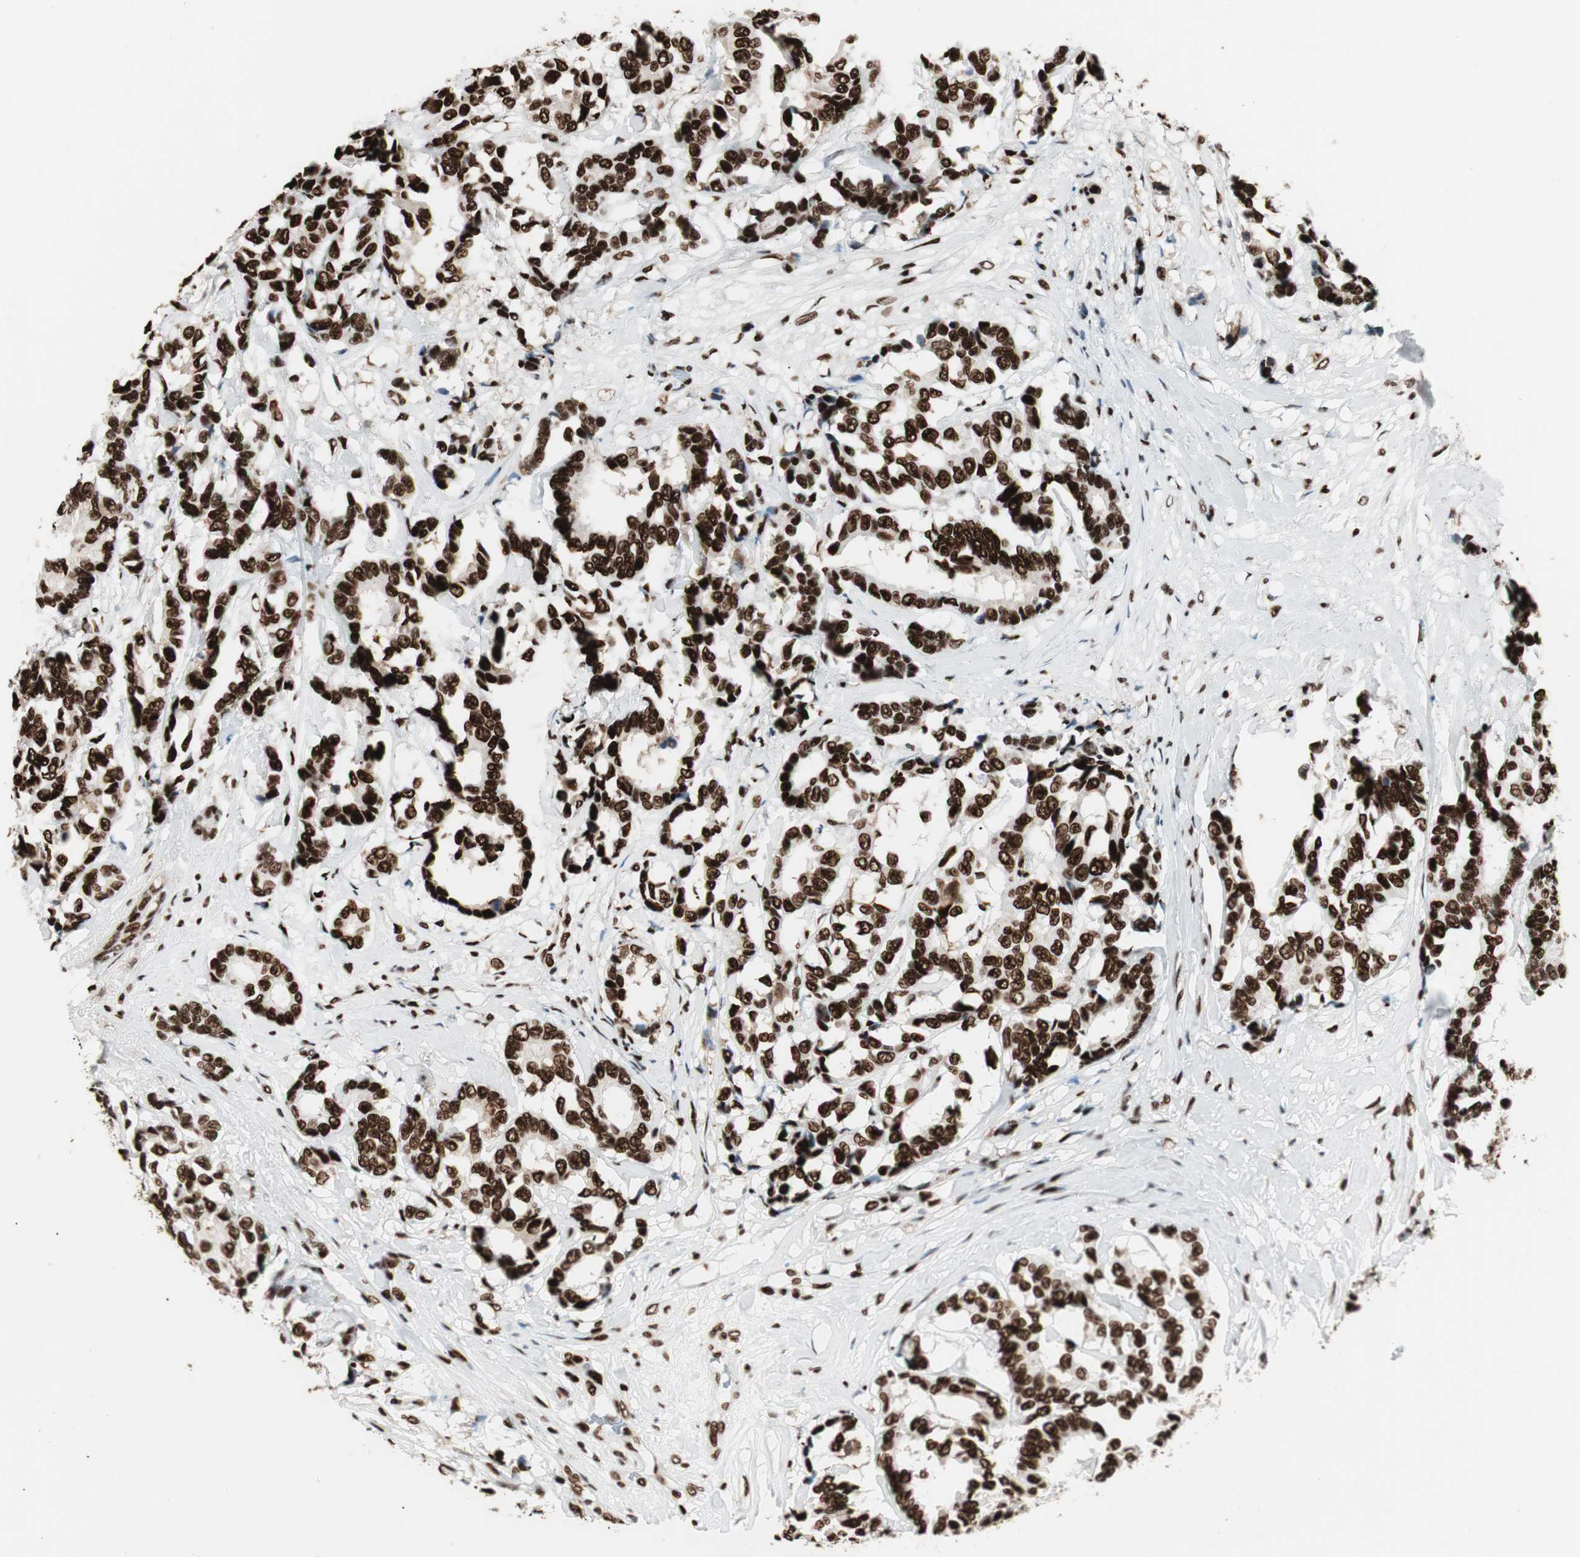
{"staining": {"intensity": "strong", "quantity": ">75%", "location": "nuclear"}, "tissue": "breast cancer", "cell_type": "Tumor cells", "image_type": "cancer", "snomed": [{"axis": "morphology", "description": "Duct carcinoma"}, {"axis": "topography", "description": "Breast"}], "caption": "Immunohistochemical staining of breast cancer exhibits strong nuclear protein staining in about >75% of tumor cells.", "gene": "PSME3", "patient": {"sex": "female", "age": 87}}